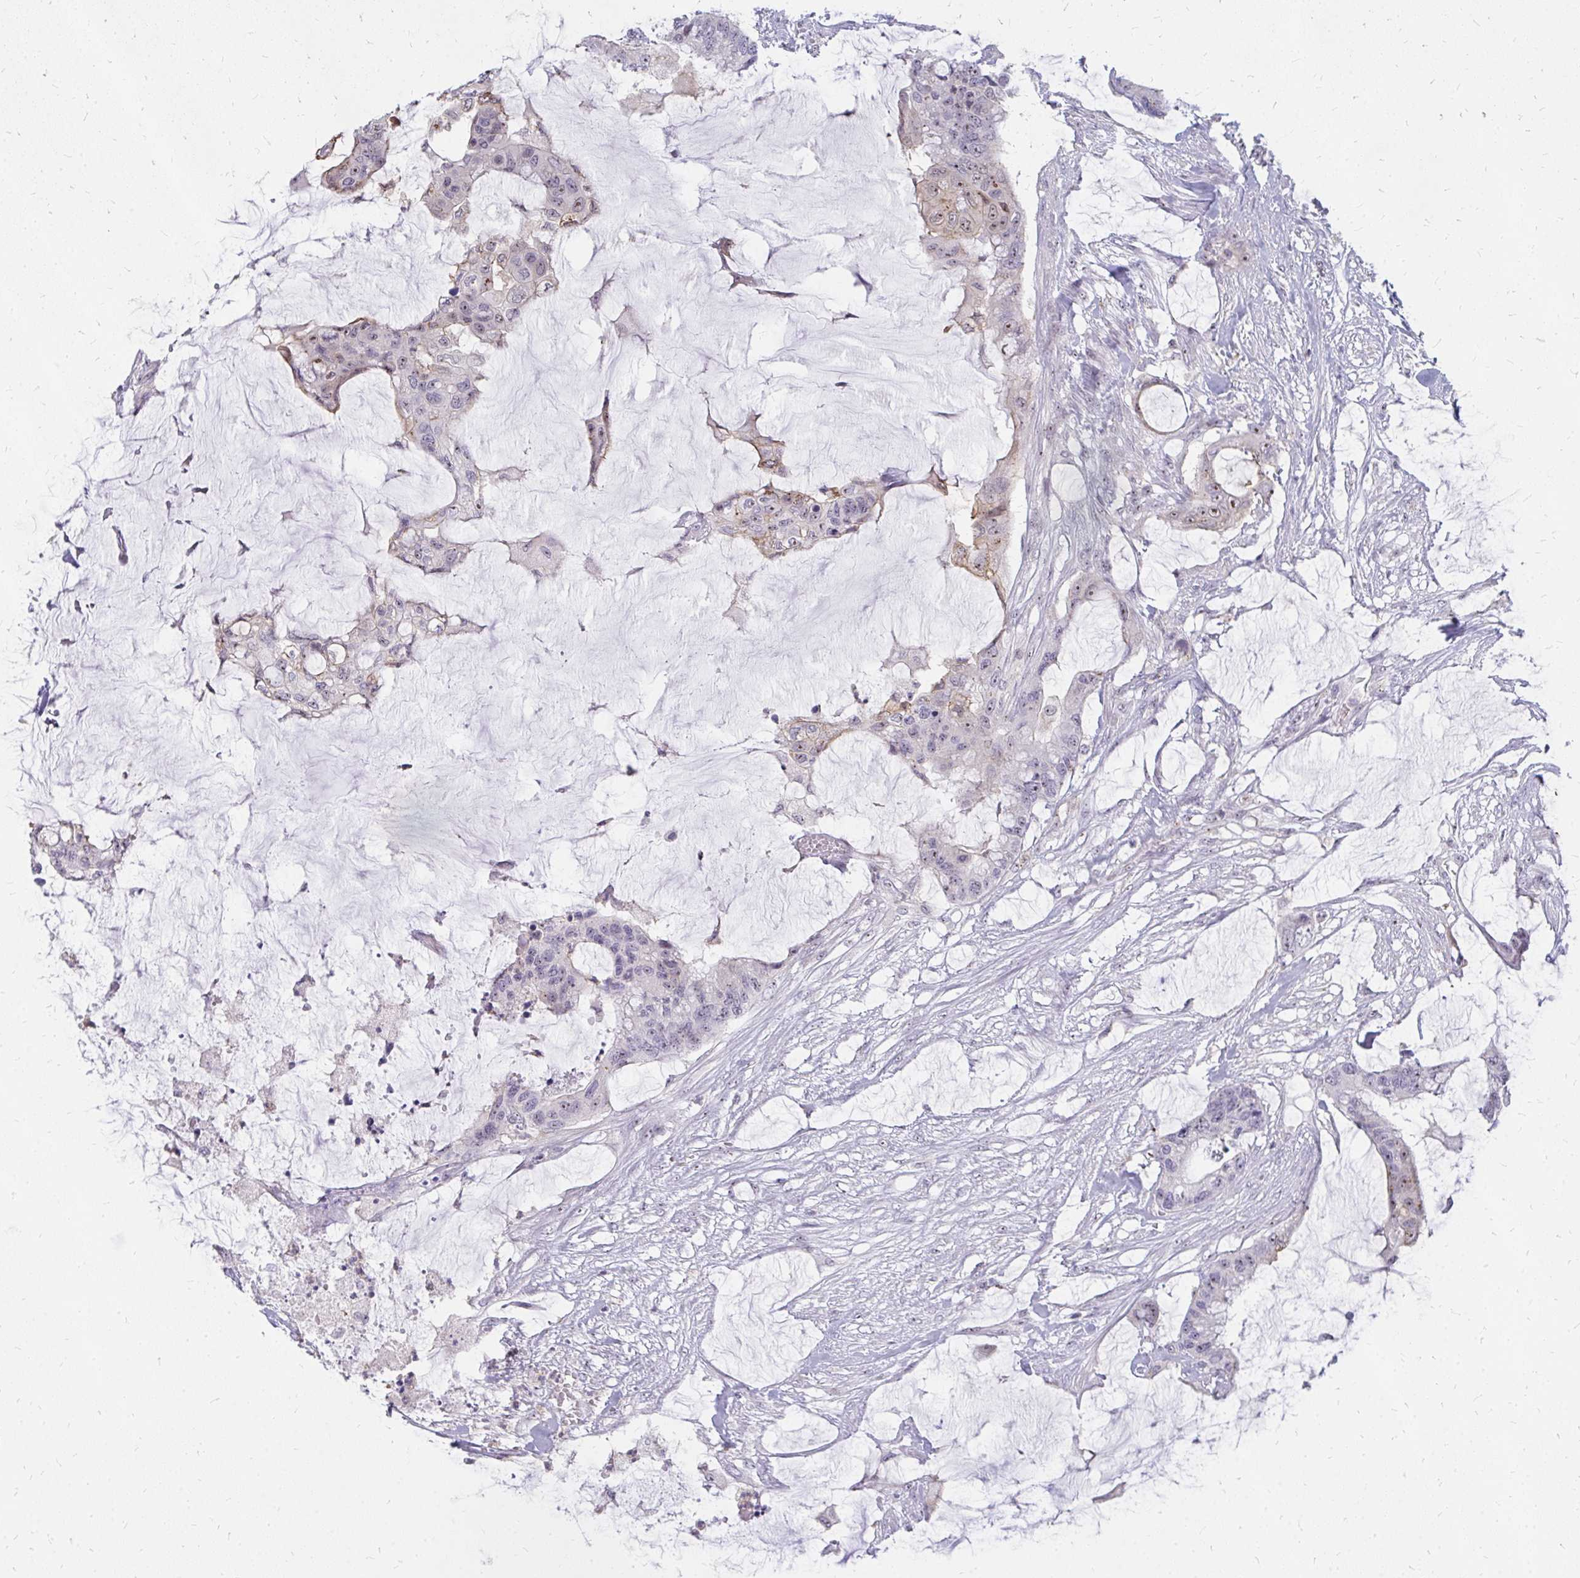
{"staining": {"intensity": "weak", "quantity": "<25%", "location": "nuclear"}, "tissue": "colorectal cancer", "cell_type": "Tumor cells", "image_type": "cancer", "snomed": [{"axis": "morphology", "description": "Adenocarcinoma, NOS"}, {"axis": "topography", "description": "Rectum"}], "caption": "DAB (3,3'-diaminobenzidine) immunohistochemical staining of human colorectal cancer (adenocarcinoma) exhibits no significant staining in tumor cells.", "gene": "FAM9A", "patient": {"sex": "female", "age": 59}}